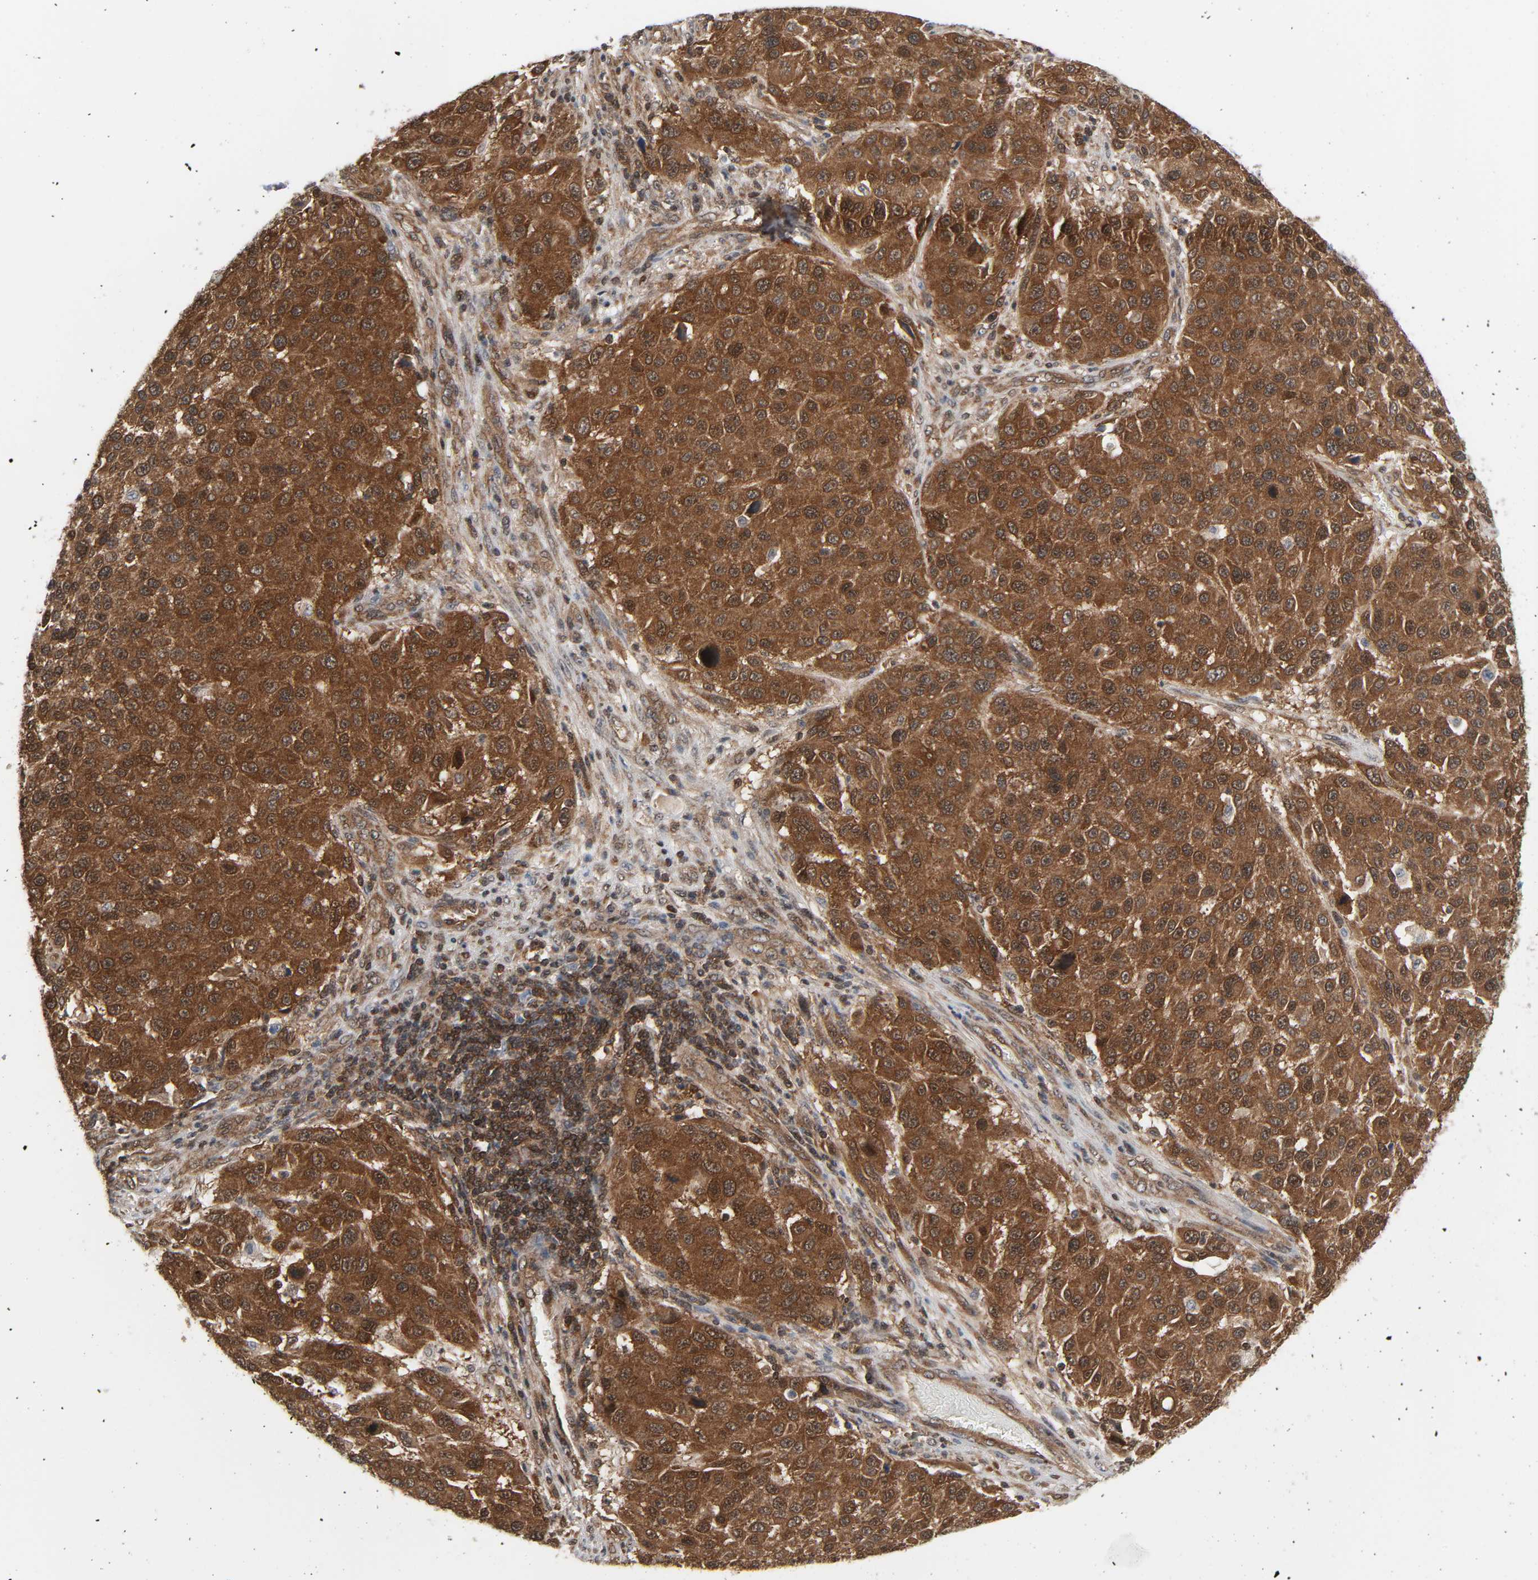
{"staining": {"intensity": "strong", "quantity": ">75%", "location": "cytoplasmic/membranous,nuclear"}, "tissue": "melanoma", "cell_type": "Tumor cells", "image_type": "cancer", "snomed": [{"axis": "morphology", "description": "Malignant melanoma, Metastatic site"}, {"axis": "topography", "description": "Lymph node"}], "caption": "DAB immunohistochemical staining of human melanoma demonstrates strong cytoplasmic/membranous and nuclear protein positivity in about >75% of tumor cells. Using DAB (3,3'-diaminobenzidine) (brown) and hematoxylin (blue) stains, captured at high magnification using brightfield microscopy.", "gene": "GSK3A", "patient": {"sex": "male", "age": 61}}